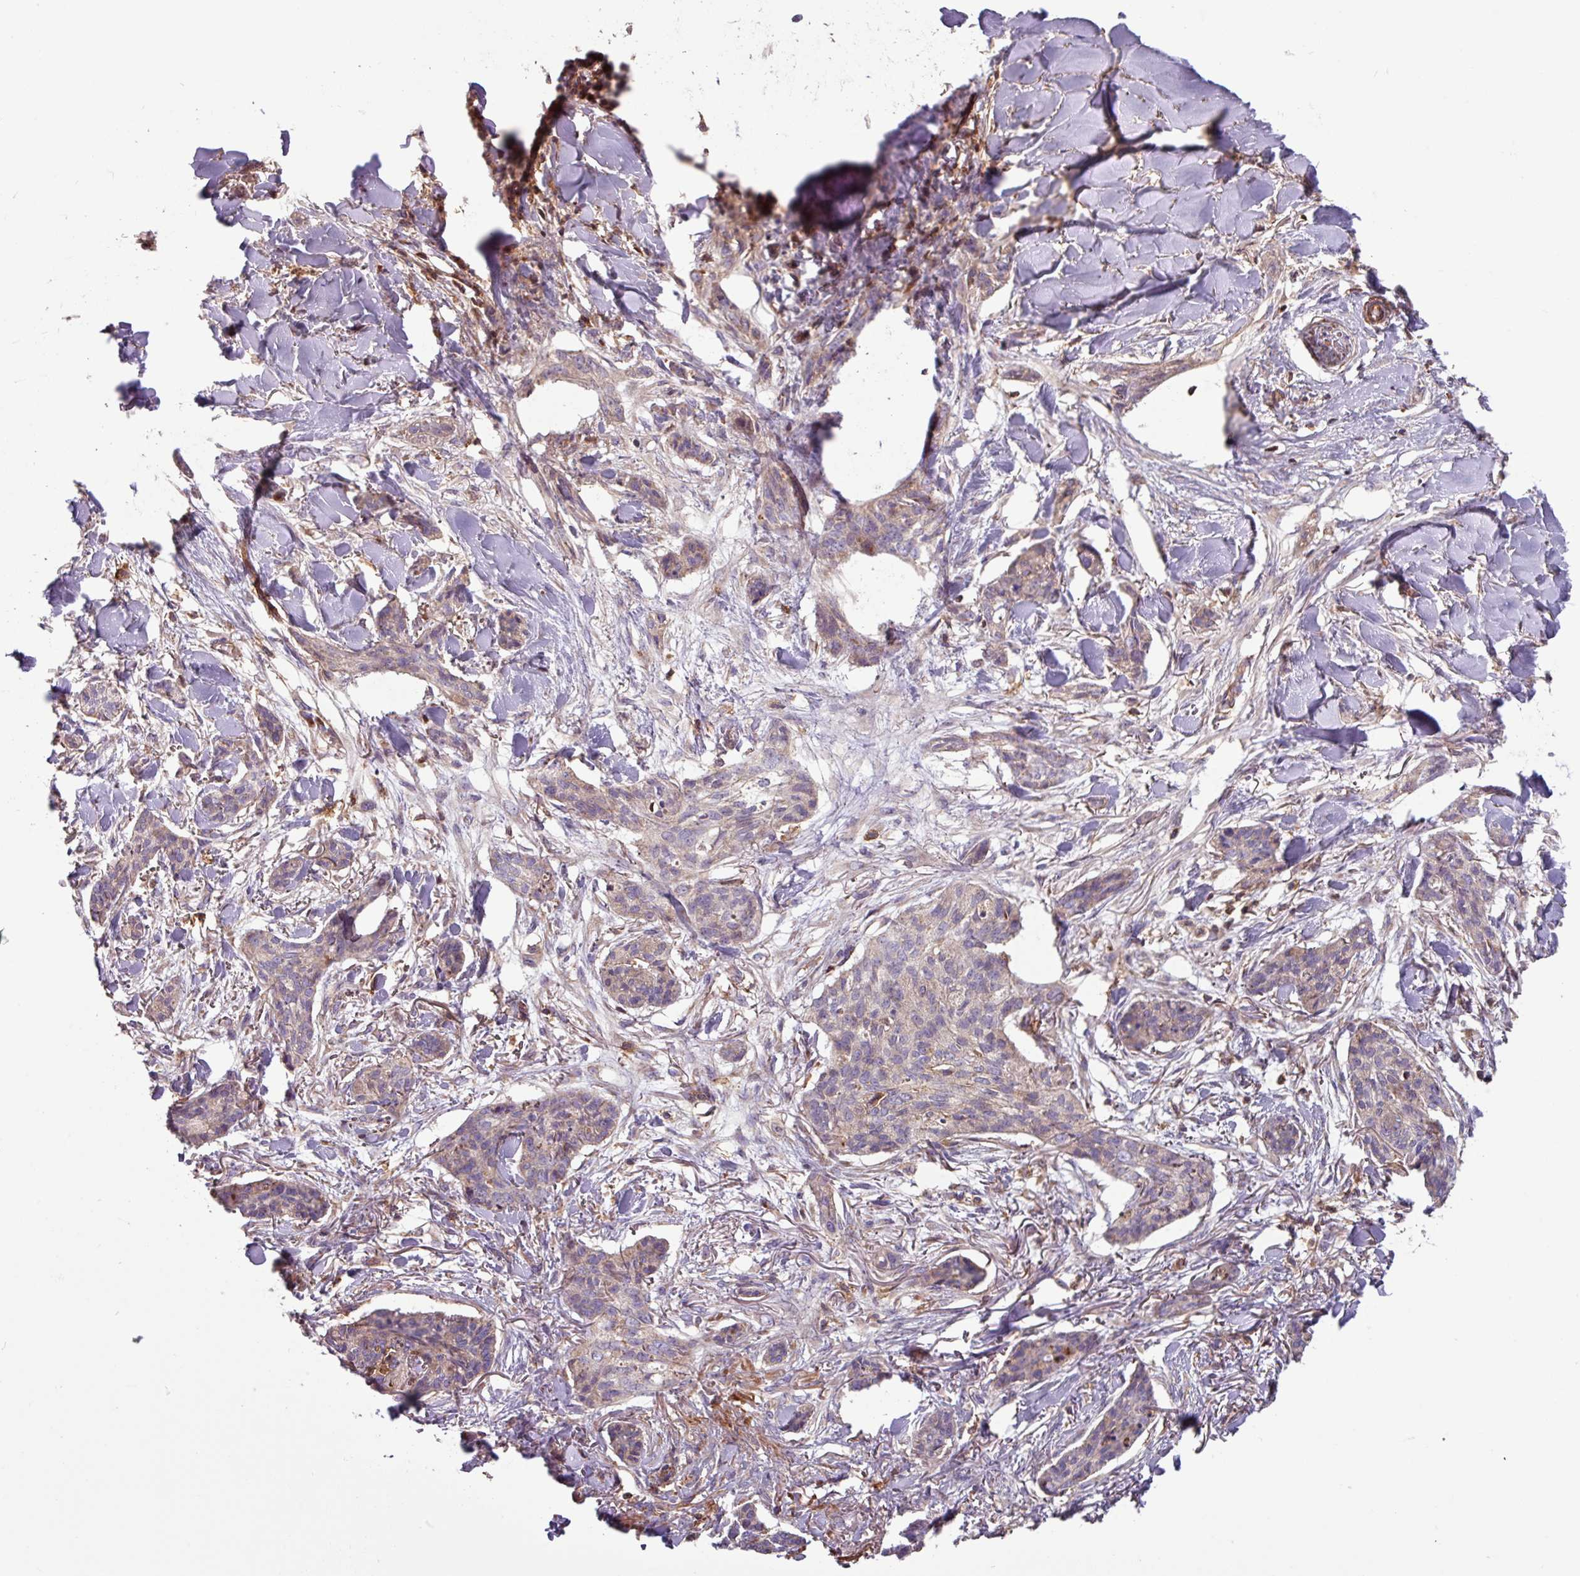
{"staining": {"intensity": "weak", "quantity": "<25%", "location": "cytoplasmic/membranous"}, "tissue": "skin cancer", "cell_type": "Tumor cells", "image_type": "cancer", "snomed": [{"axis": "morphology", "description": "Basal cell carcinoma"}, {"axis": "topography", "description": "Skin"}], "caption": "DAB (3,3'-diaminobenzidine) immunohistochemical staining of human skin cancer (basal cell carcinoma) exhibits no significant staining in tumor cells. (DAB (3,3'-diaminobenzidine) IHC with hematoxylin counter stain).", "gene": "PLEKHD1", "patient": {"sex": "male", "age": 52}}